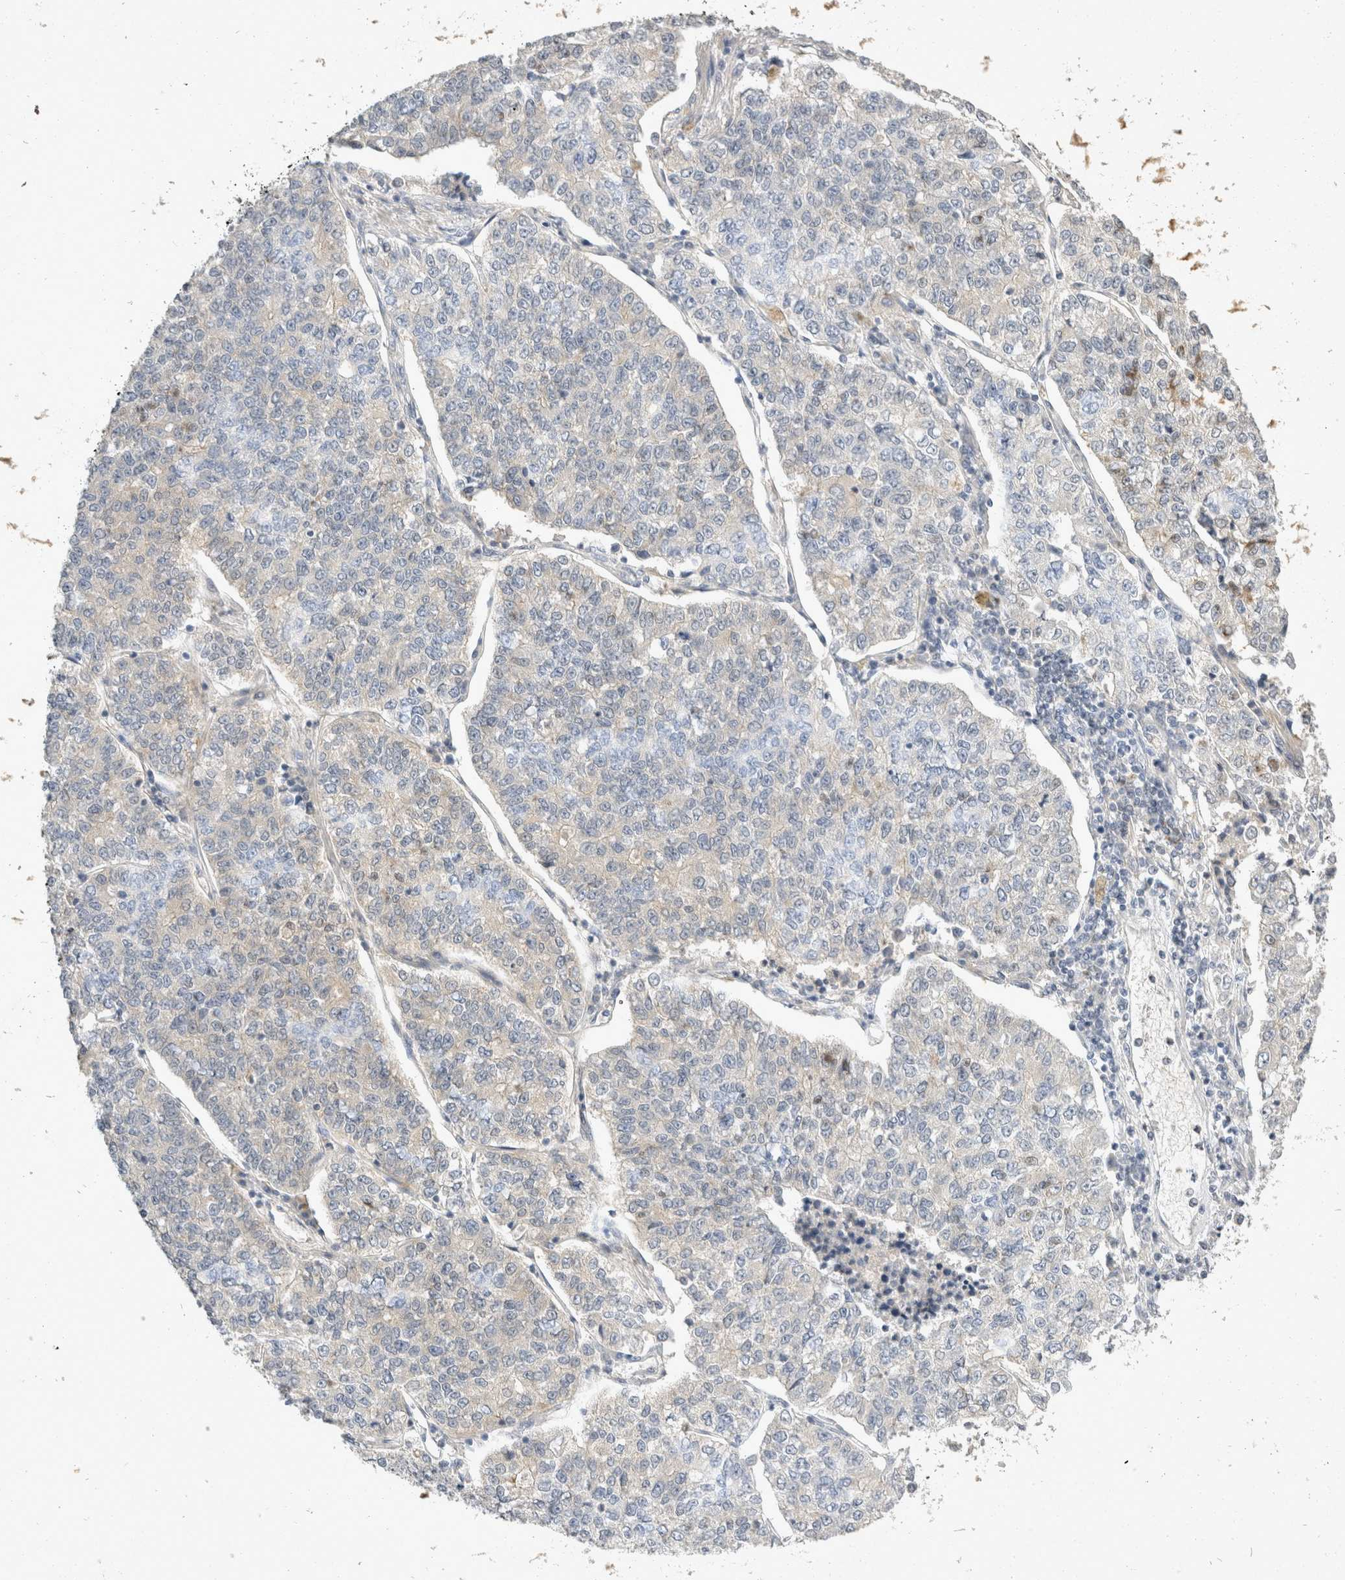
{"staining": {"intensity": "negative", "quantity": "none", "location": "none"}, "tissue": "lung cancer", "cell_type": "Tumor cells", "image_type": "cancer", "snomed": [{"axis": "morphology", "description": "Adenocarcinoma, NOS"}, {"axis": "topography", "description": "Lung"}], "caption": "IHC photomicrograph of human lung adenocarcinoma stained for a protein (brown), which shows no staining in tumor cells. Nuclei are stained in blue.", "gene": "TOM1L2", "patient": {"sex": "male", "age": 49}}